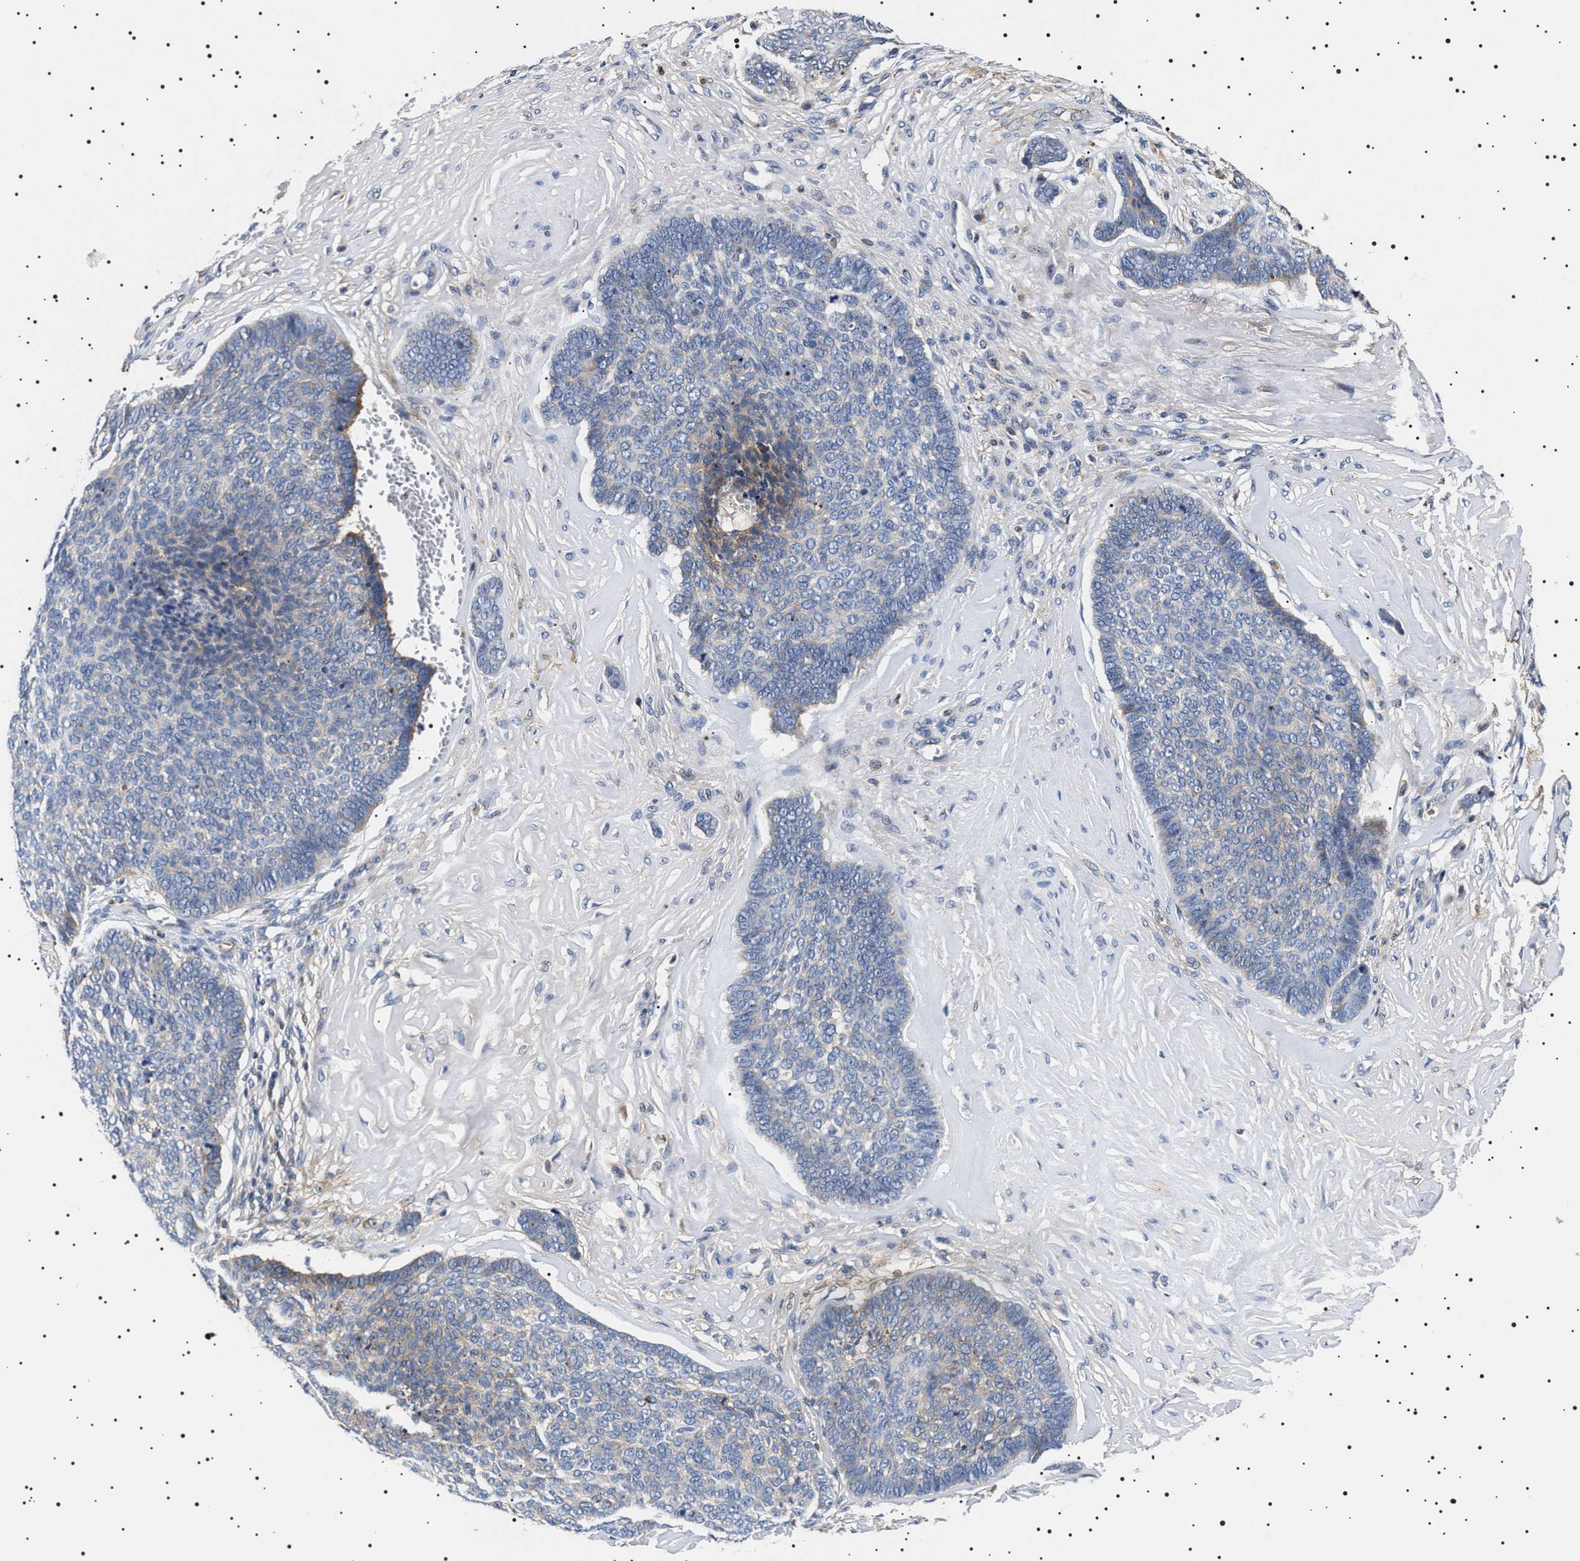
{"staining": {"intensity": "weak", "quantity": "<25%", "location": "cytoplasmic/membranous"}, "tissue": "skin cancer", "cell_type": "Tumor cells", "image_type": "cancer", "snomed": [{"axis": "morphology", "description": "Basal cell carcinoma"}, {"axis": "topography", "description": "Skin"}], "caption": "Immunohistochemical staining of human basal cell carcinoma (skin) reveals no significant staining in tumor cells. (DAB (3,3'-diaminobenzidine) immunohistochemistry (IHC) visualized using brightfield microscopy, high magnification).", "gene": "SLC4A7", "patient": {"sex": "male", "age": 84}}